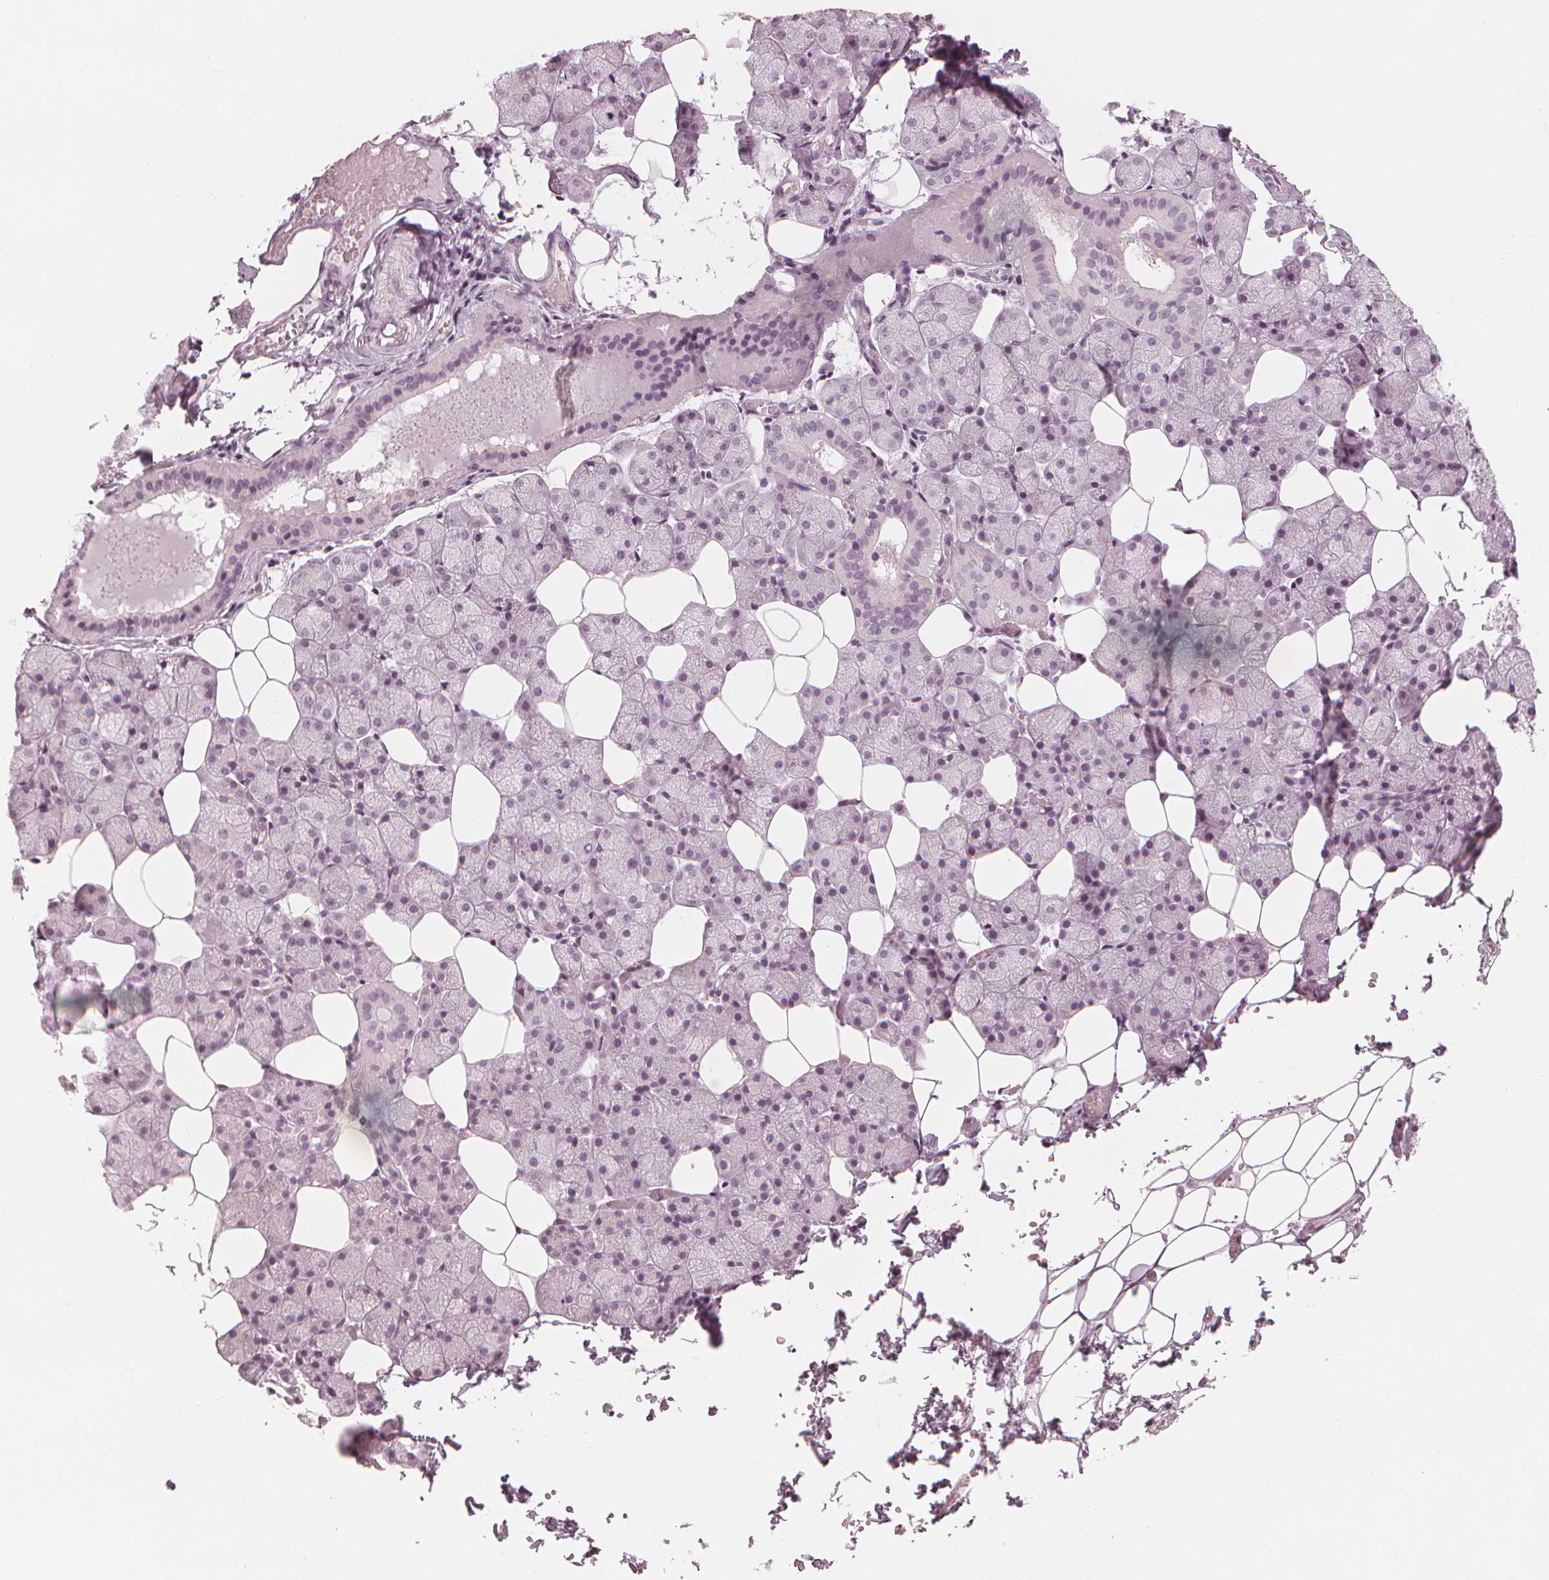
{"staining": {"intensity": "weak", "quantity": "<25%", "location": "nuclear"}, "tissue": "salivary gland", "cell_type": "Glandular cells", "image_type": "normal", "snomed": [{"axis": "morphology", "description": "Normal tissue, NOS"}, {"axis": "topography", "description": "Salivary gland"}], "caption": "High power microscopy micrograph of an immunohistochemistry (IHC) histopathology image of normal salivary gland, revealing no significant expression in glandular cells. (DAB (3,3'-diaminobenzidine) IHC with hematoxylin counter stain).", "gene": "PAEP", "patient": {"sex": "male", "age": 38}}